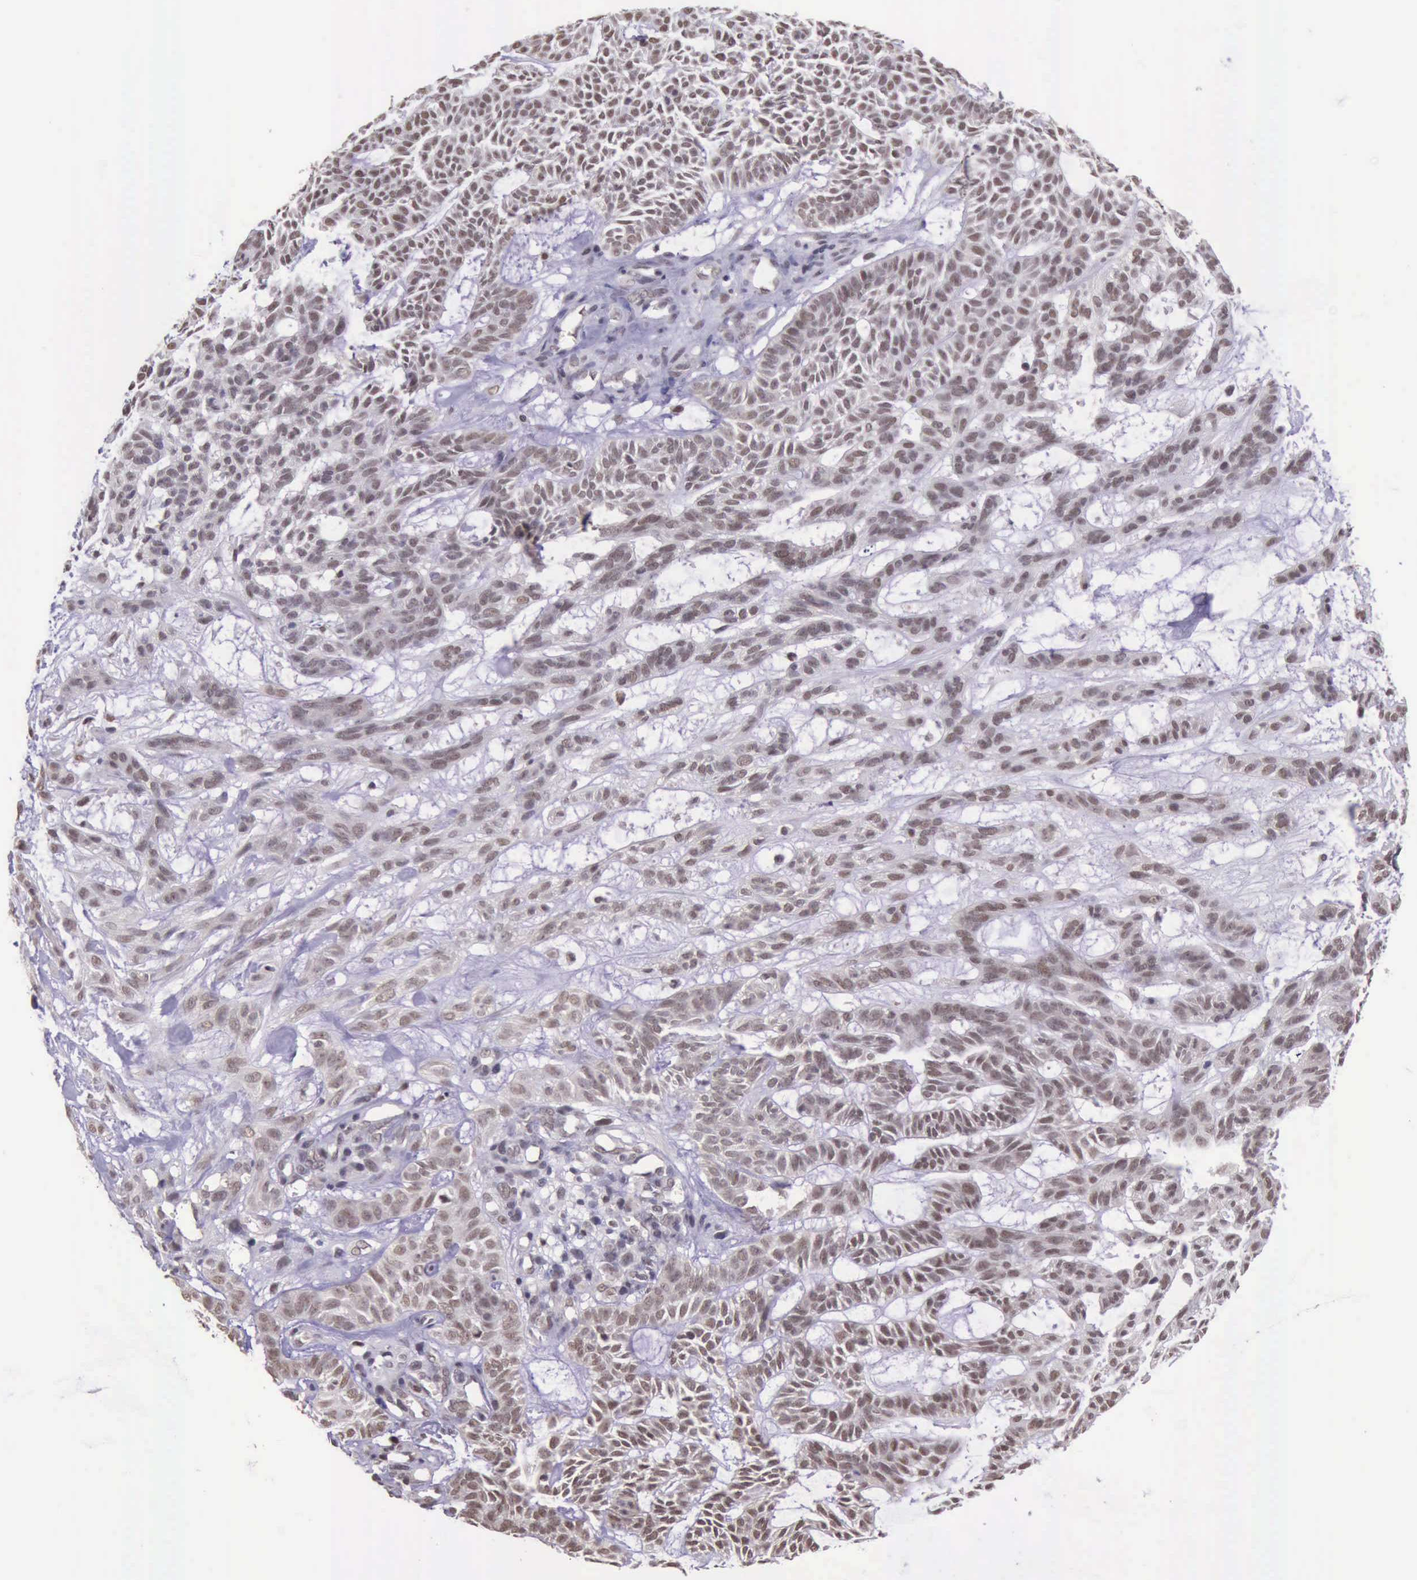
{"staining": {"intensity": "moderate", "quantity": ">75%", "location": "nuclear"}, "tissue": "skin cancer", "cell_type": "Tumor cells", "image_type": "cancer", "snomed": [{"axis": "morphology", "description": "Basal cell carcinoma"}, {"axis": "topography", "description": "Skin"}], "caption": "Immunohistochemical staining of skin cancer displays moderate nuclear protein expression in approximately >75% of tumor cells.", "gene": "PRPF39", "patient": {"sex": "male", "age": 75}}